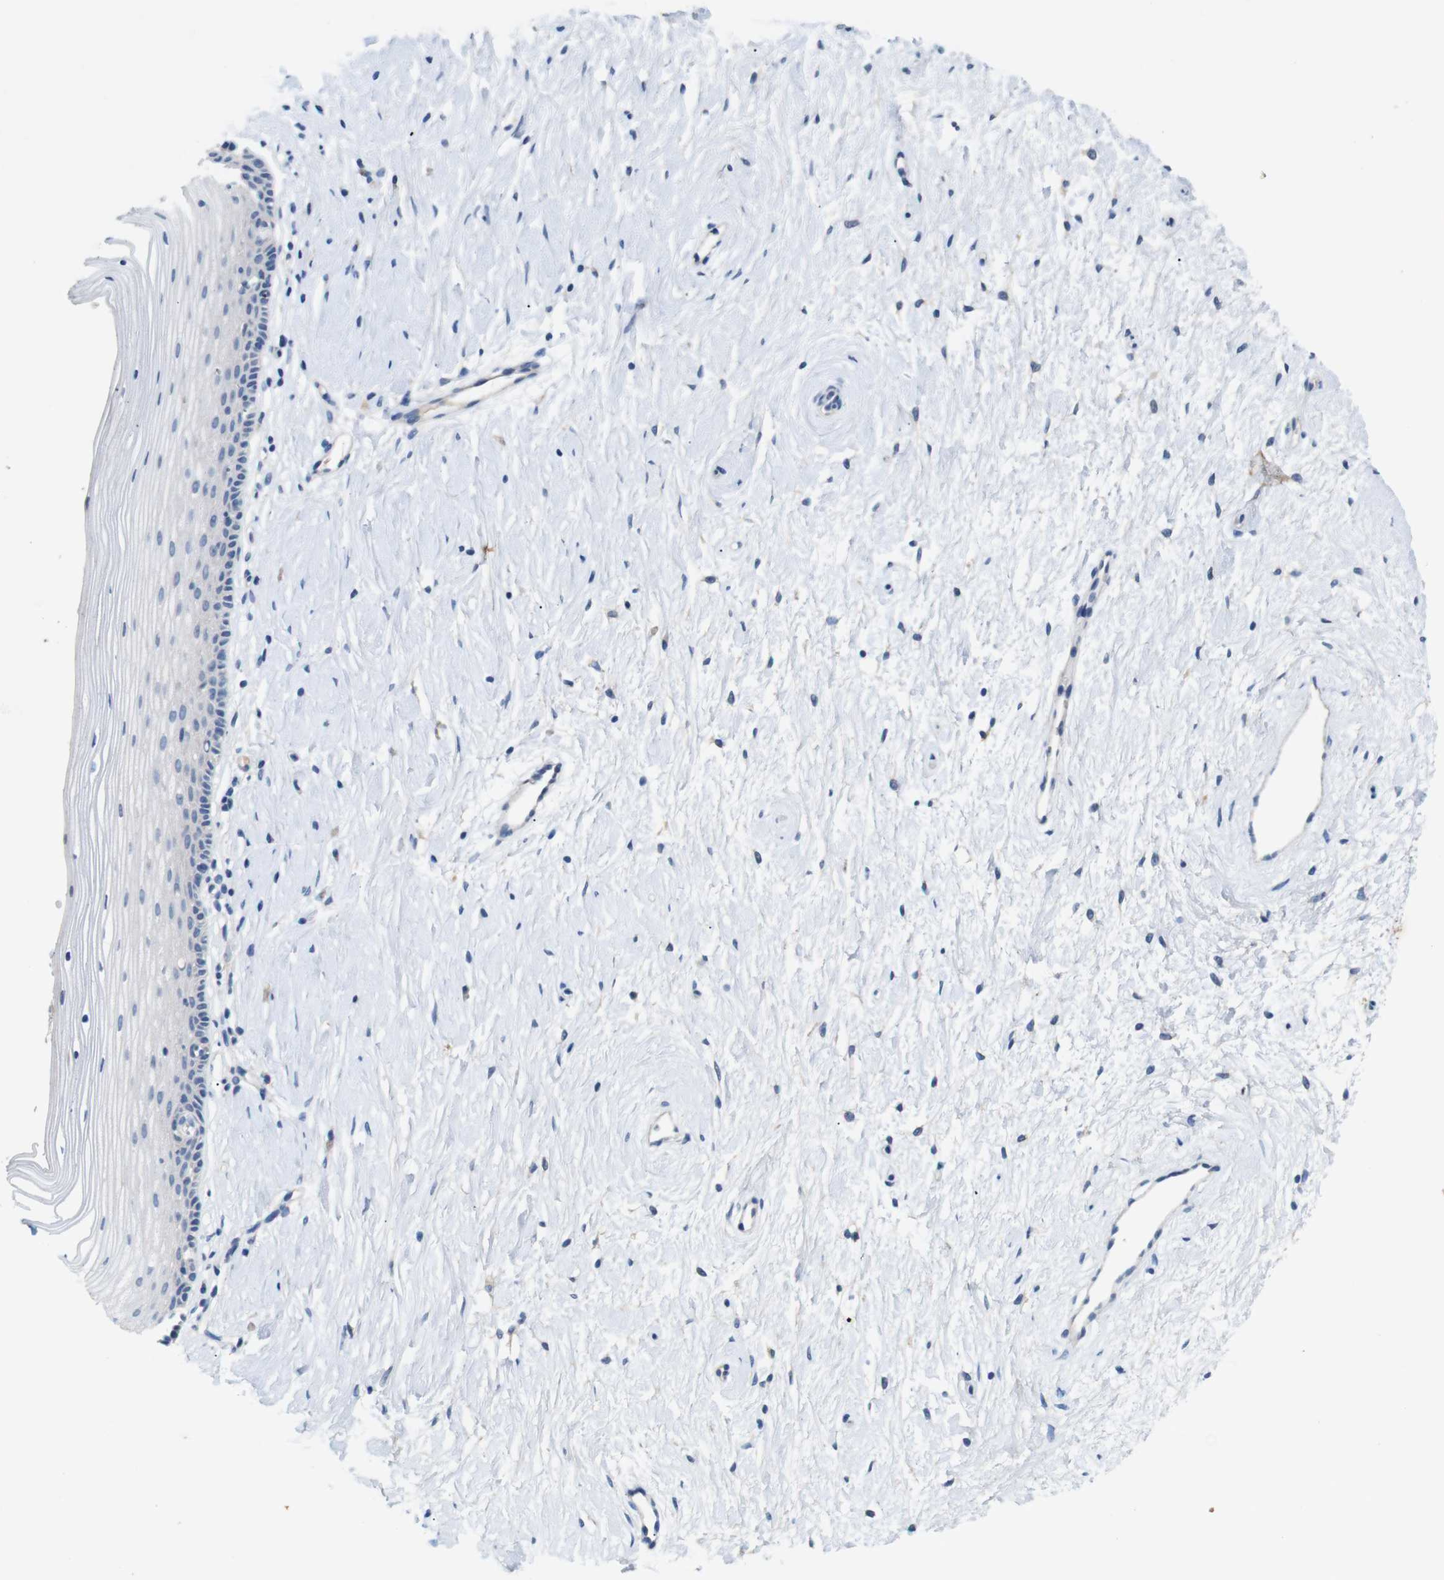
{"staining": {"intensity": "negative", "quantity": "none", "location": "none"}, "tissue": "cervix", "cell_type": "Glandular cells", "image_type": "normal", "snomed": [{"axis": "morphology", "description": "Normal tissue, NOS"}, {"axis": "topography", "description": "Cervix"}], "caption": "Histopathology image shows no significant protein positivity in glandular cells of unremarkable cervix.", "gene": "ITGA5", "patient": {"sex": "female", "age": 39}}